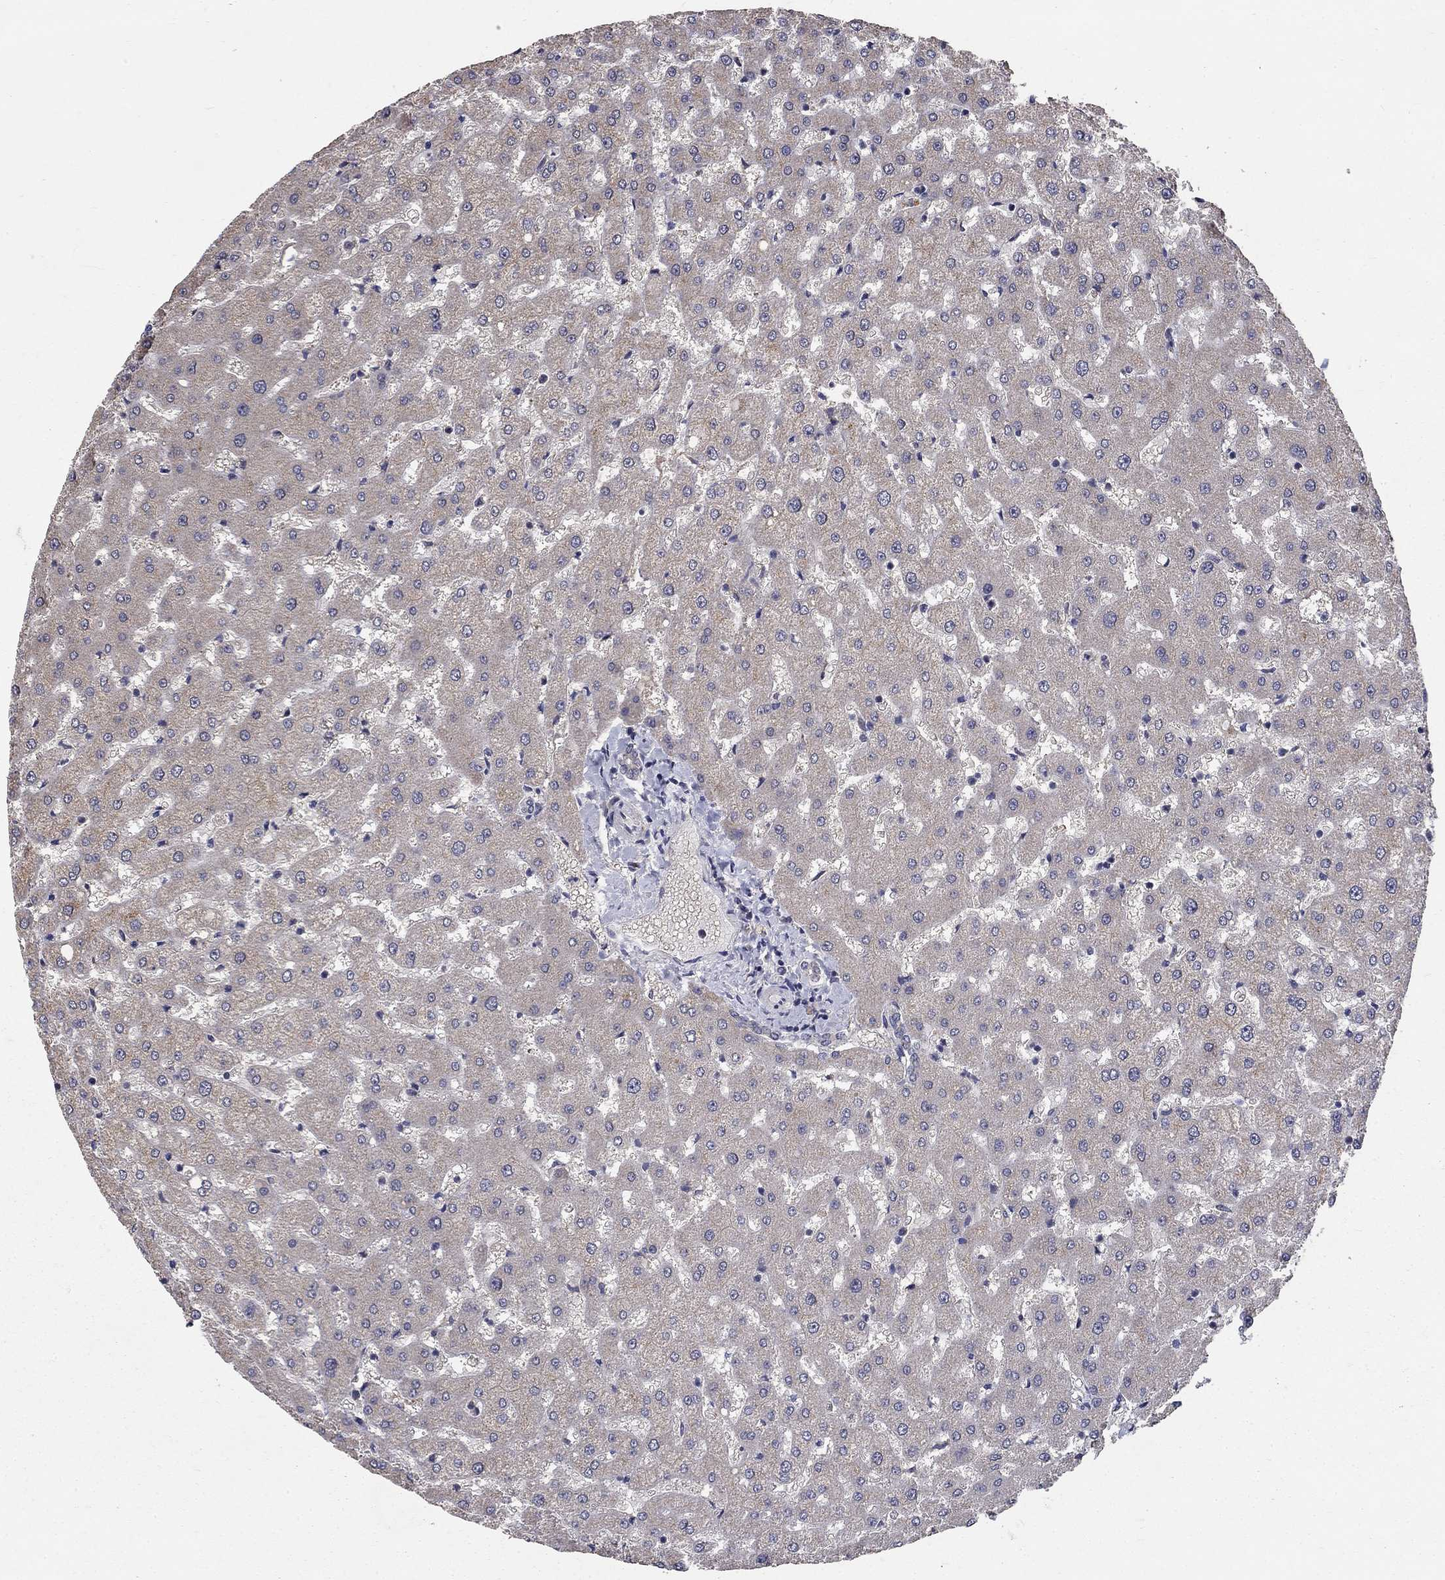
{"staining": {"intensity": "negative", "quantity": "none", "location": "none"}, "tissue": "liver", "cell_type": "Cholangiocytes", "image_type": "normal", "snomed": [{"axis": "morphology", "description": "Normal tissue, NOS"}, {"axis": "topography", "description": "Liver"}], "caption": "DAB (3,3'-diaminobenzidine) immunohistochemical staining of benign liver exhibits no significant positivity in cholangiocytes. Nuclei are stained in blue.", "gene": "FAM3B", "patient": {"sex": "female", "age": 50}}